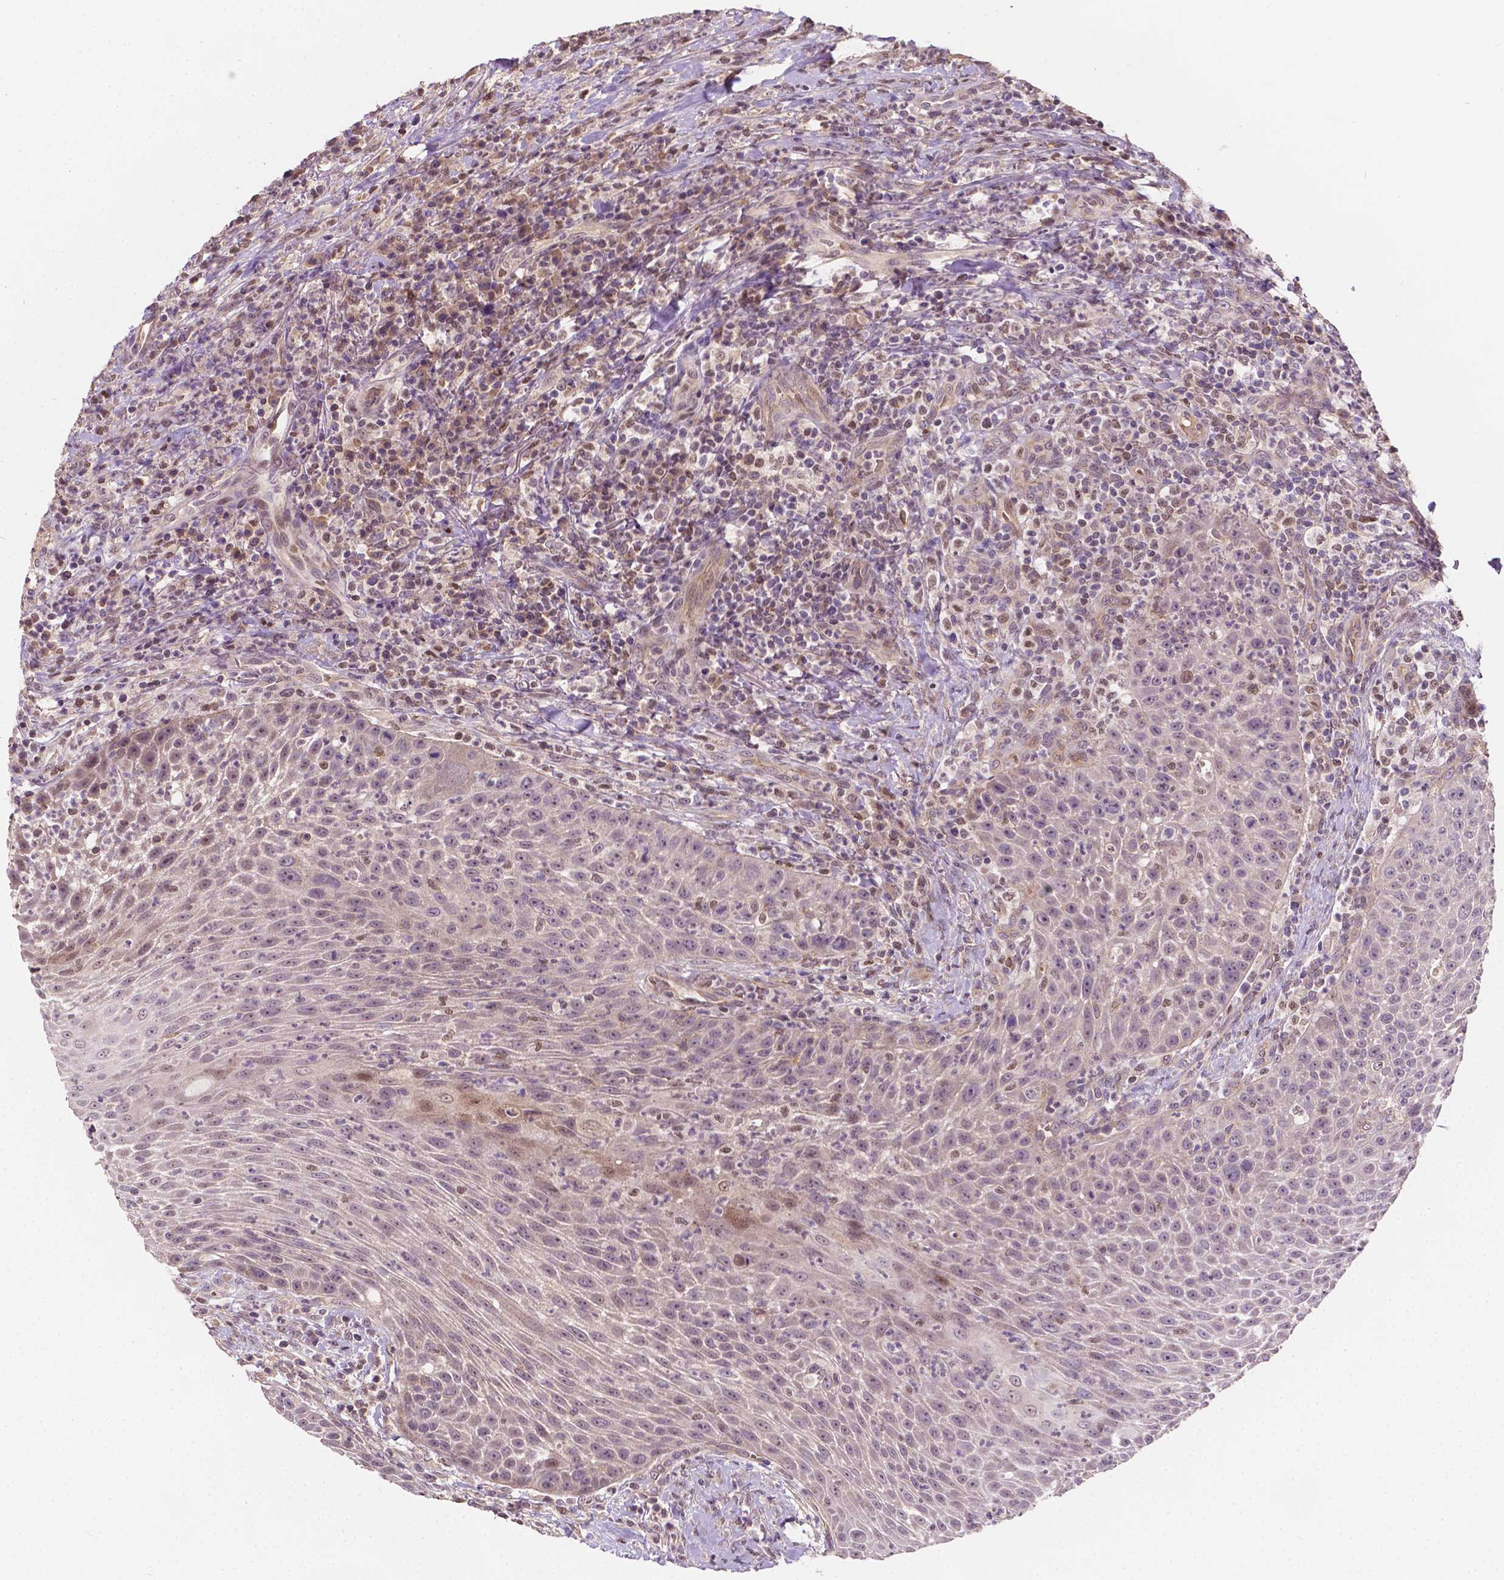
{"staining": {"intensity": "weak", "quantity": "<25%", "location": "cytoplasmic/membranous,nuclear"}, "tissue": "head and neck cancer", "cell_type": "Tumor cells", "image_type": "cancer", "snomed": [{"axis": "morphology", "description": "Squamous cell carcinoma, NOS"}, {"axis": "topography", "description": "Head-Neck"}], "caption": "The histopathology image reveals no significant expression in tumor cells of head and neck squamous cell carcinoma. (Stains: DAB immunohistochemistry (IHC) with hematoxylin counter stain, Microscopy: brightfield microscopy at high magnification).", "gene": "DUSP16", "patient": {"sex": "male", "age": 69}}